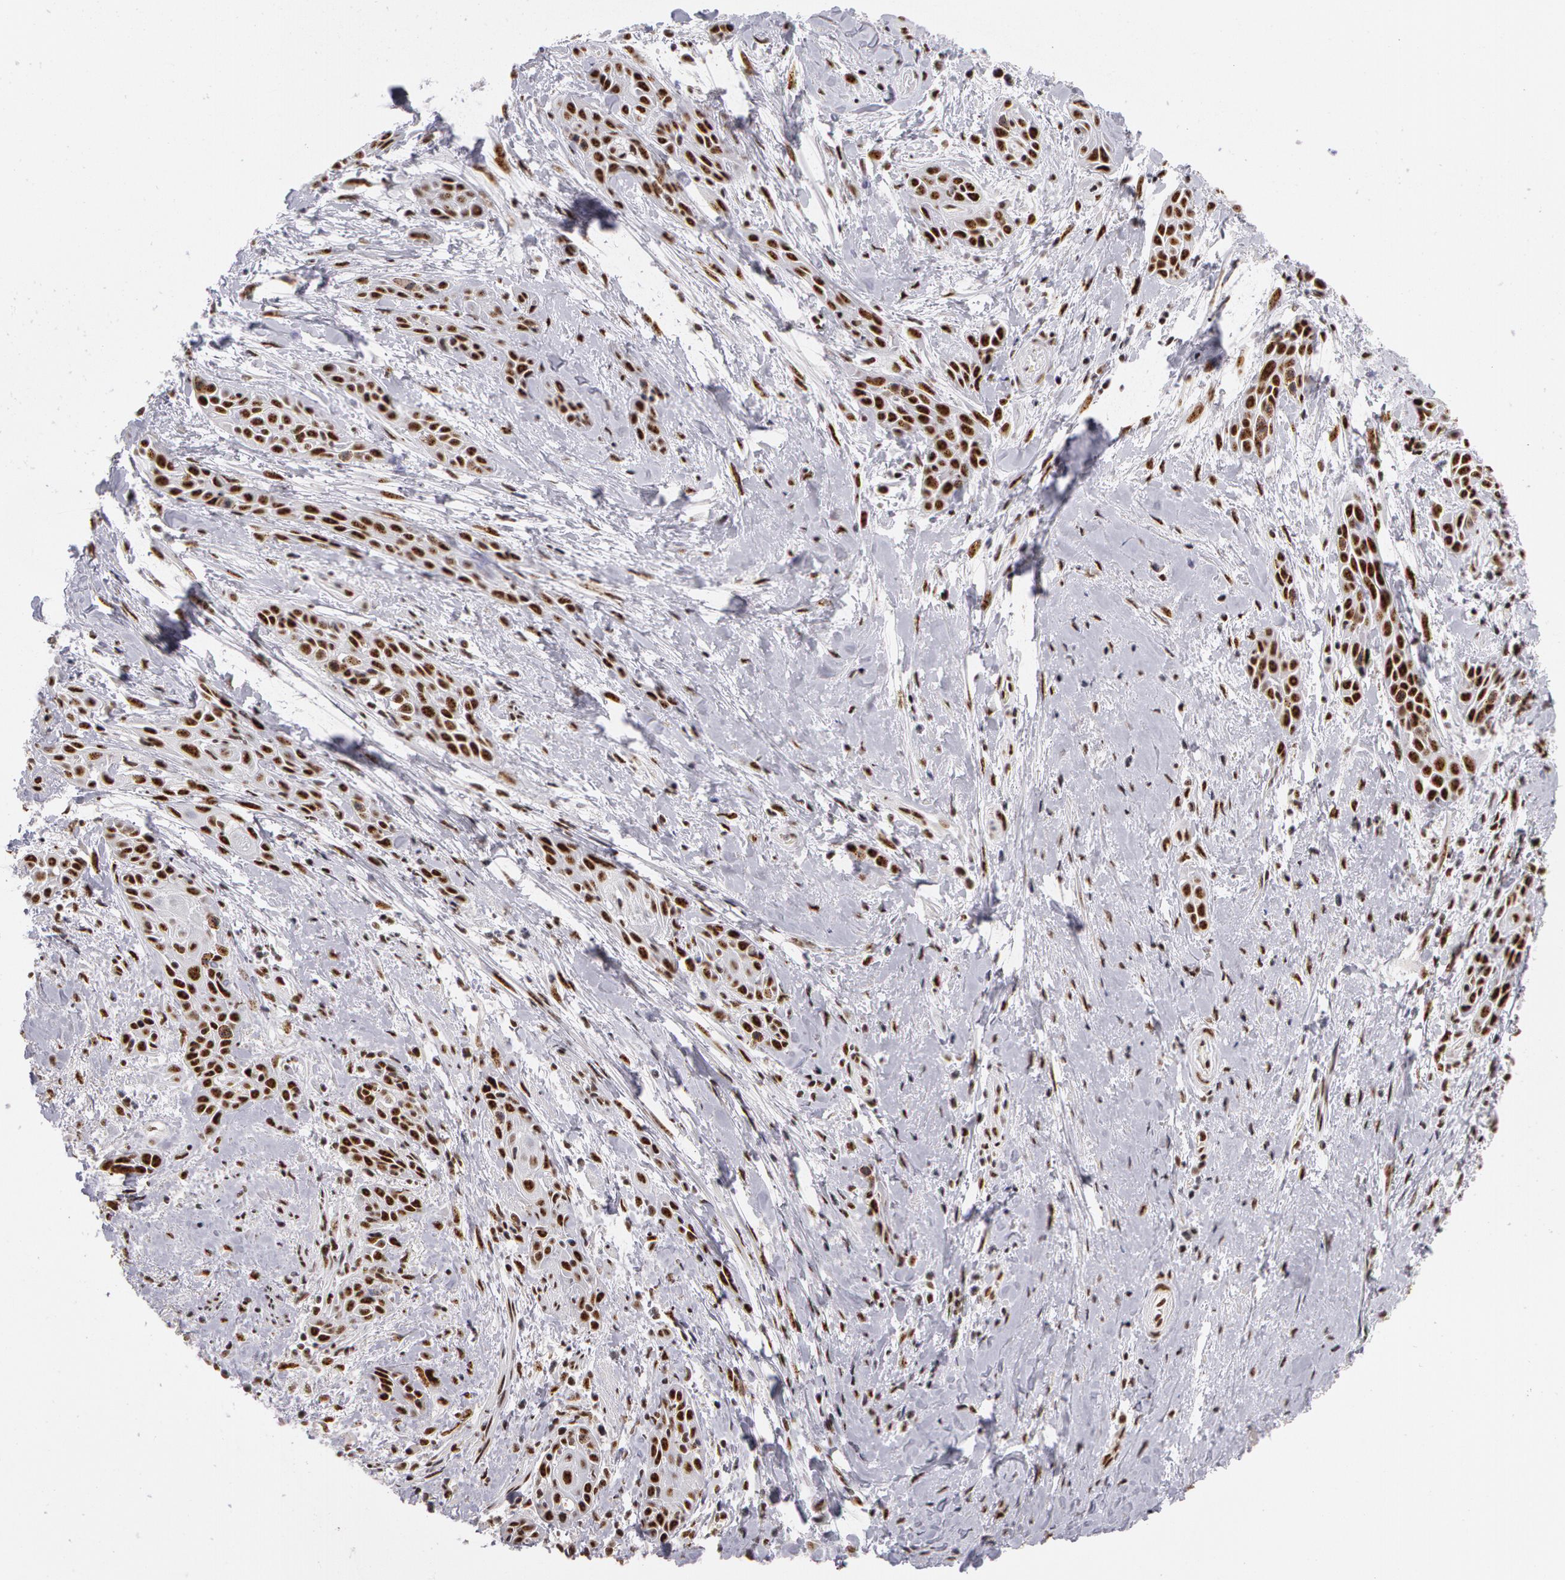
{"staining": {"intensity": "moderate", "quantity": ">75%", "location": "nuclear"}, "tissue": "skin cancer", "cell_type": "Tumor cells", "image_type": "cancer", "snomed": [{"axis": "morphology", "description": "Squamous cell carcinoma, NOS"}, {"axis": "topography", "description": "Skin"}, {"axis": "topography", "description": "Anal"}], "caption": "An immunohistochemistry (IHC) histopathology image of neoplastic tissue is shown. Protein staining in brown labels moderate nuclear positivity in skin cancer within tumor cells.", "gene": "PNN", "patient": {"sex": "male", "age": 64}}